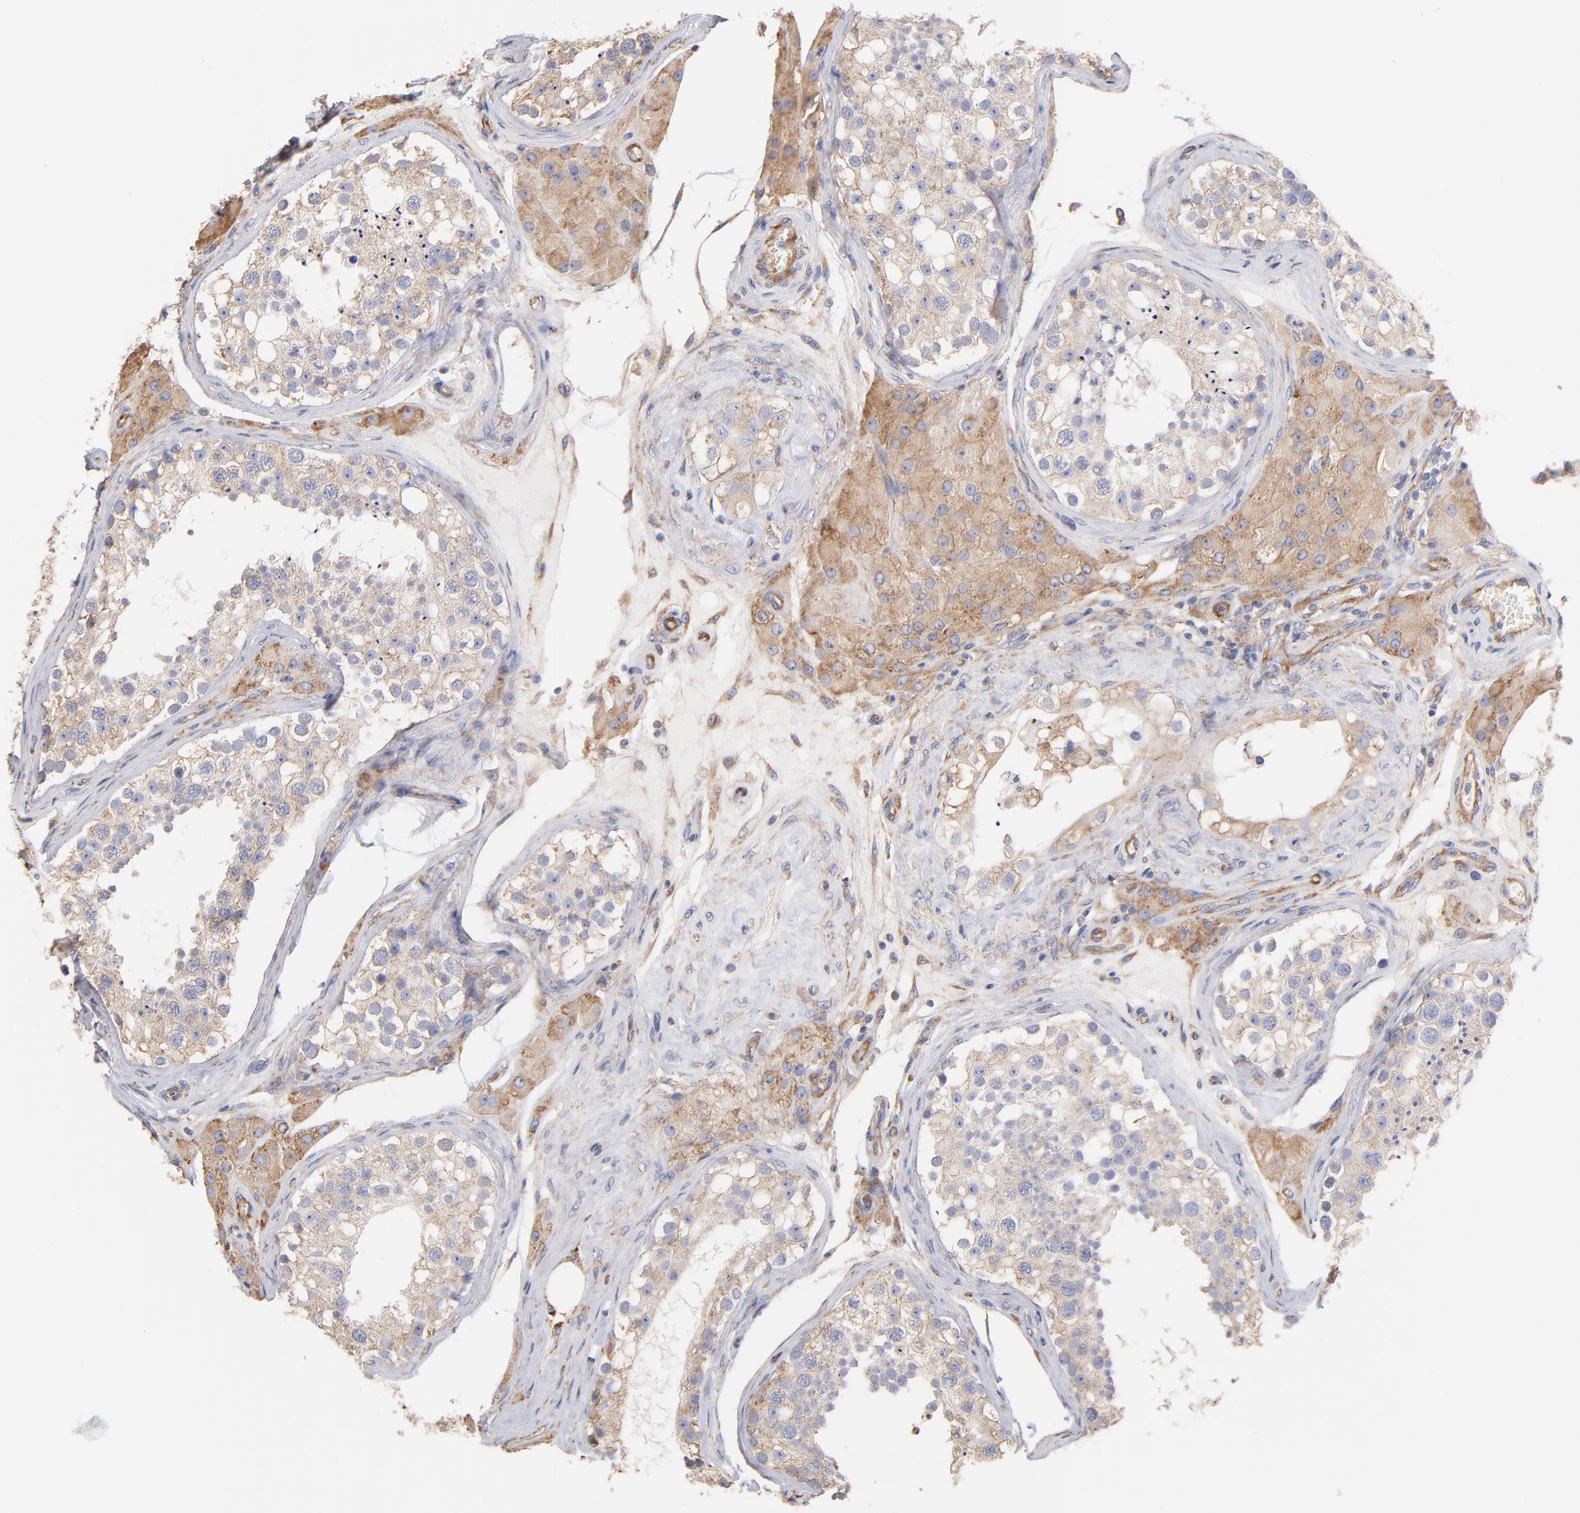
{"staining": {"intensity": "negative", "quantity": "none", "location": "none"}, "tissue": "testis", "cell_type": "Cells in seminiferous ducts", "image_type": "normal", "snomed": [{"axis": "morphology", "description": "Normal tissue, NOS"}, {"axis": "topography", "description": "Testis"}], "caption": "IHC micrograph of normal human testis stained for a protein (brown), which reveals no expression in cells in seminiferous ducts.", "gene": "RPL9", "patient": {"sex": "male", "age": 68}}